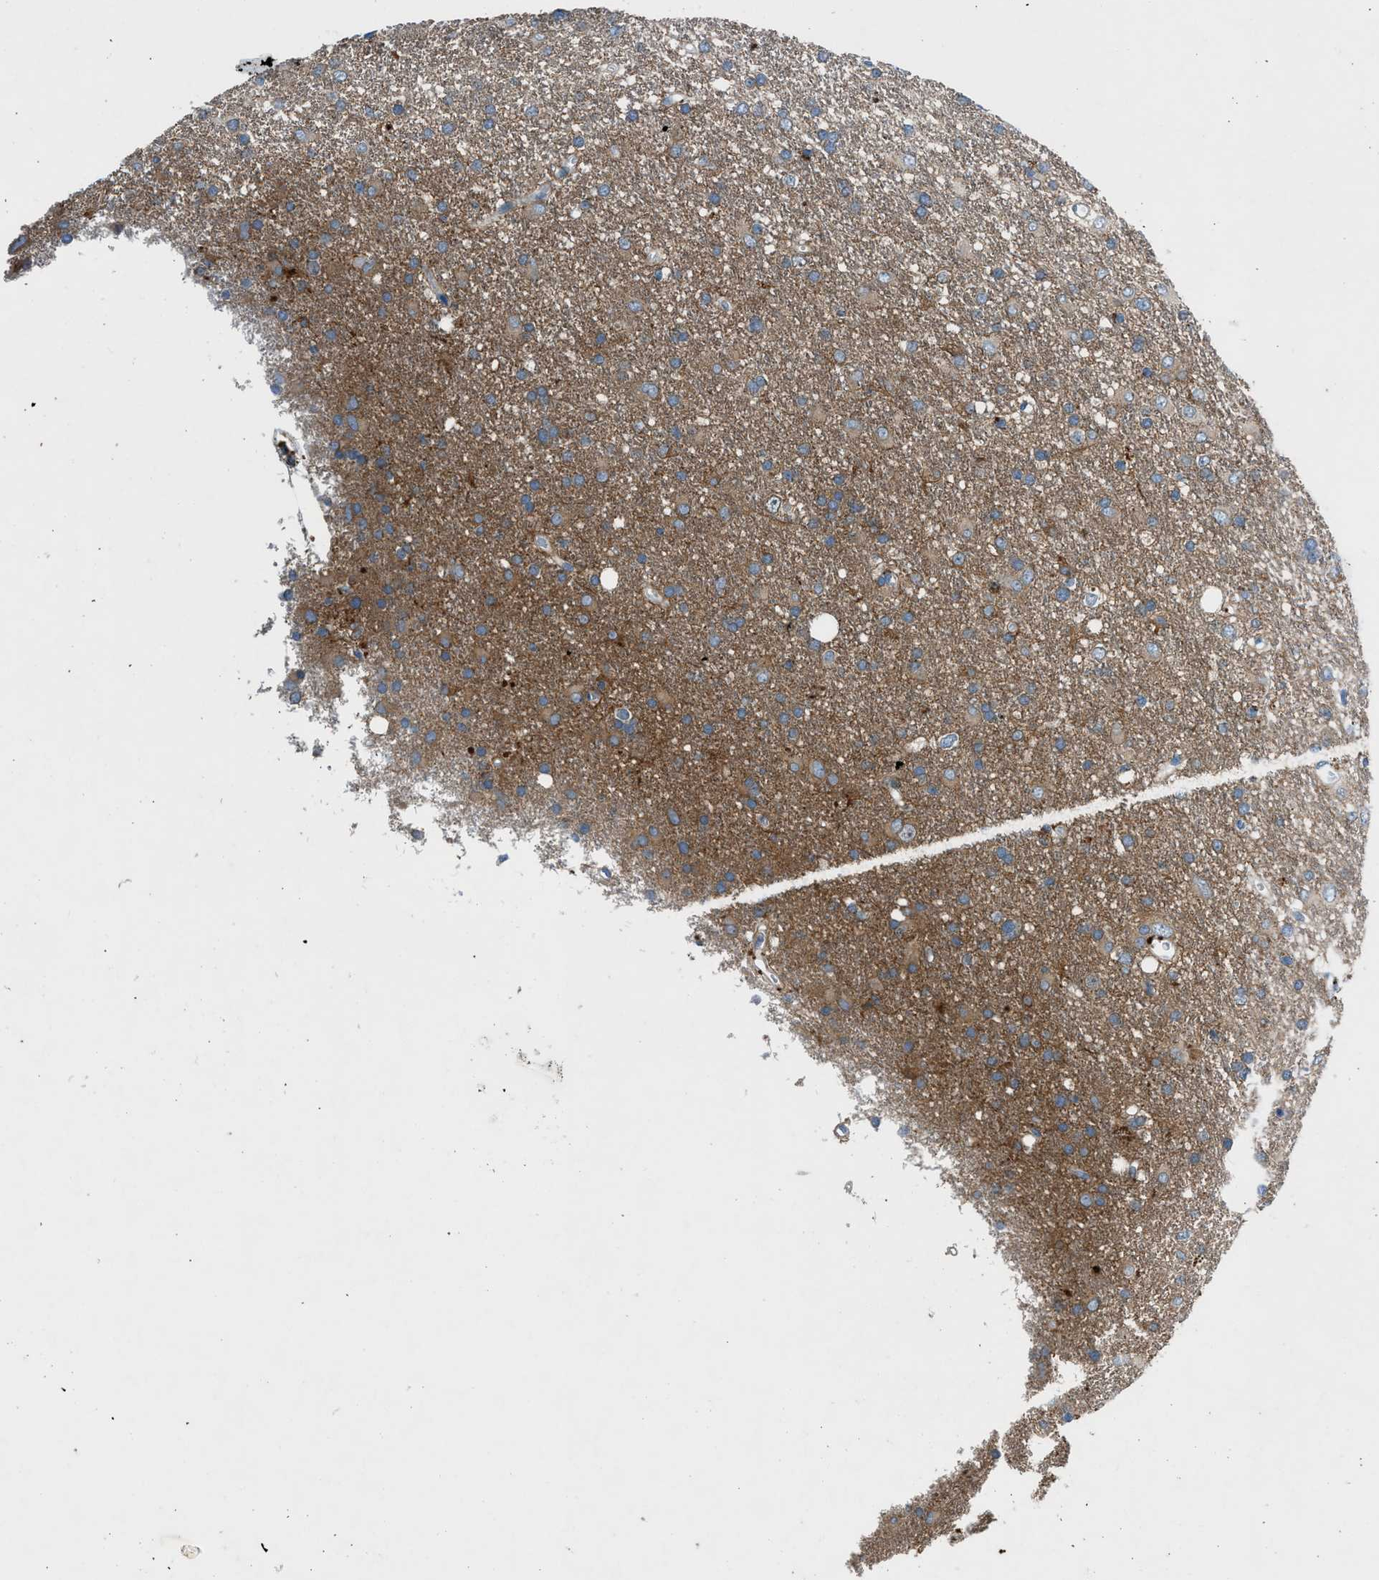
{"staining": {"intensity": "weak", "quantity": "25%-75%", "location": "cytoplasmic/membranous"}, "tissue": "glioma", "cell_type": "Tumor cells", "image_type": "cancer", "snomed": [{"axis": "morphology", "description": "Glioma, malignant, Low grade"}, {"axis": "topography", "description": "Brain"}], "caption": "Protein expression analysis of malignant glioma (low-grade) exhibits weak cytoplasmic/membranous positivity in approximately 25%-75% of tumor cells.", "gene": "BMP1", "patient": {"sex": "male", "age": 77}}